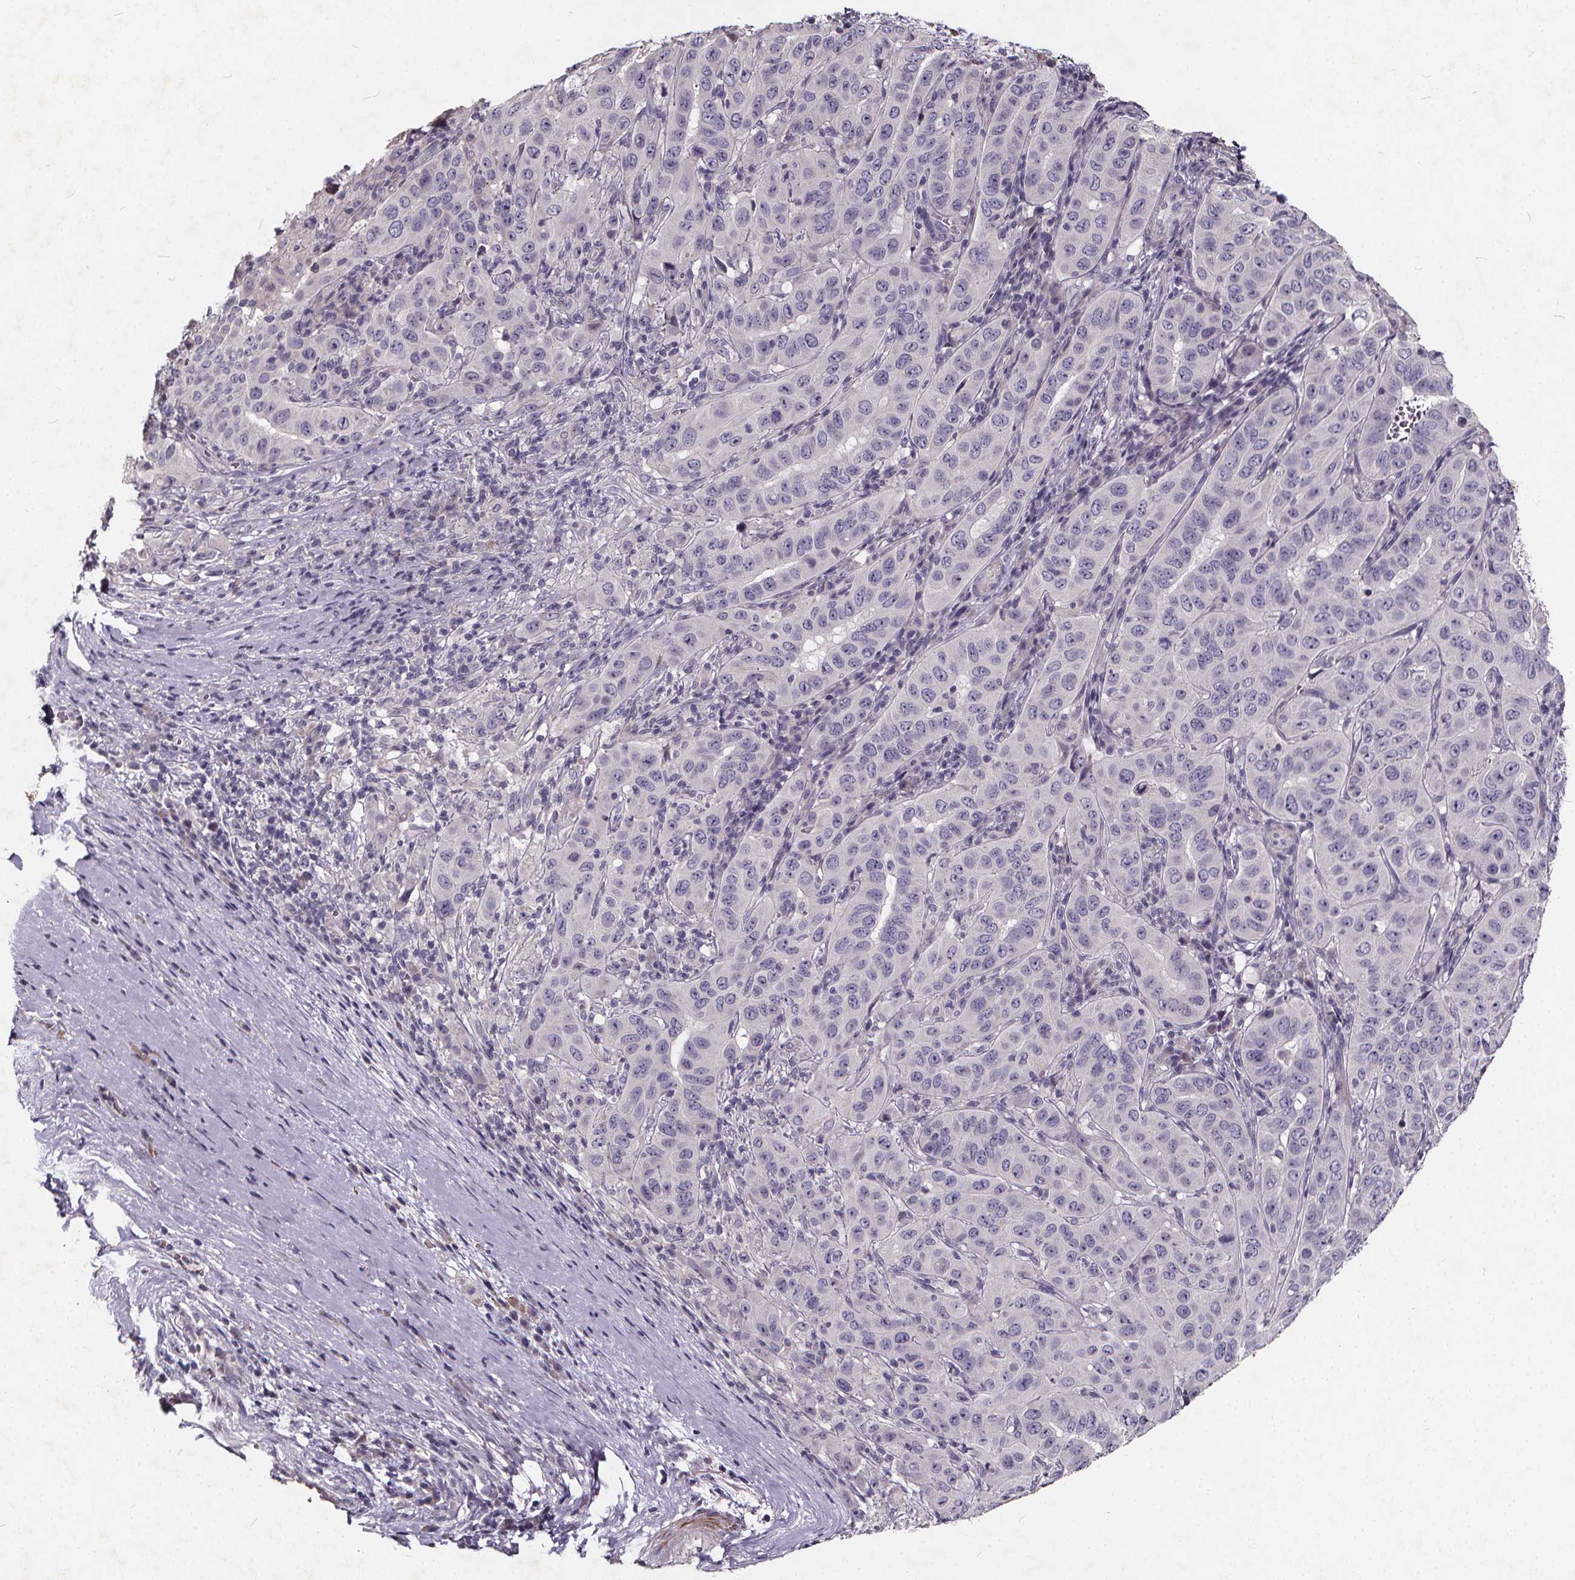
{"staining": {"intensity": "negative", "quantity": "none", "location": "none"}, "tissue": "pancreatic cancer", "cell_type": "Tumor cells", "image_type": "cancer", "snomed": [{"axis": "morphology", "description": "Adenocarcinoma, NOS"}, {"axis": "topography", "description": "Pancreas"}], "caption": "The image demonstrates no staining of tumor cells in pancreatic adenocarcinoma.", "gene": "TSPAN14", "patient": {"sex": "male", "age": 63}}